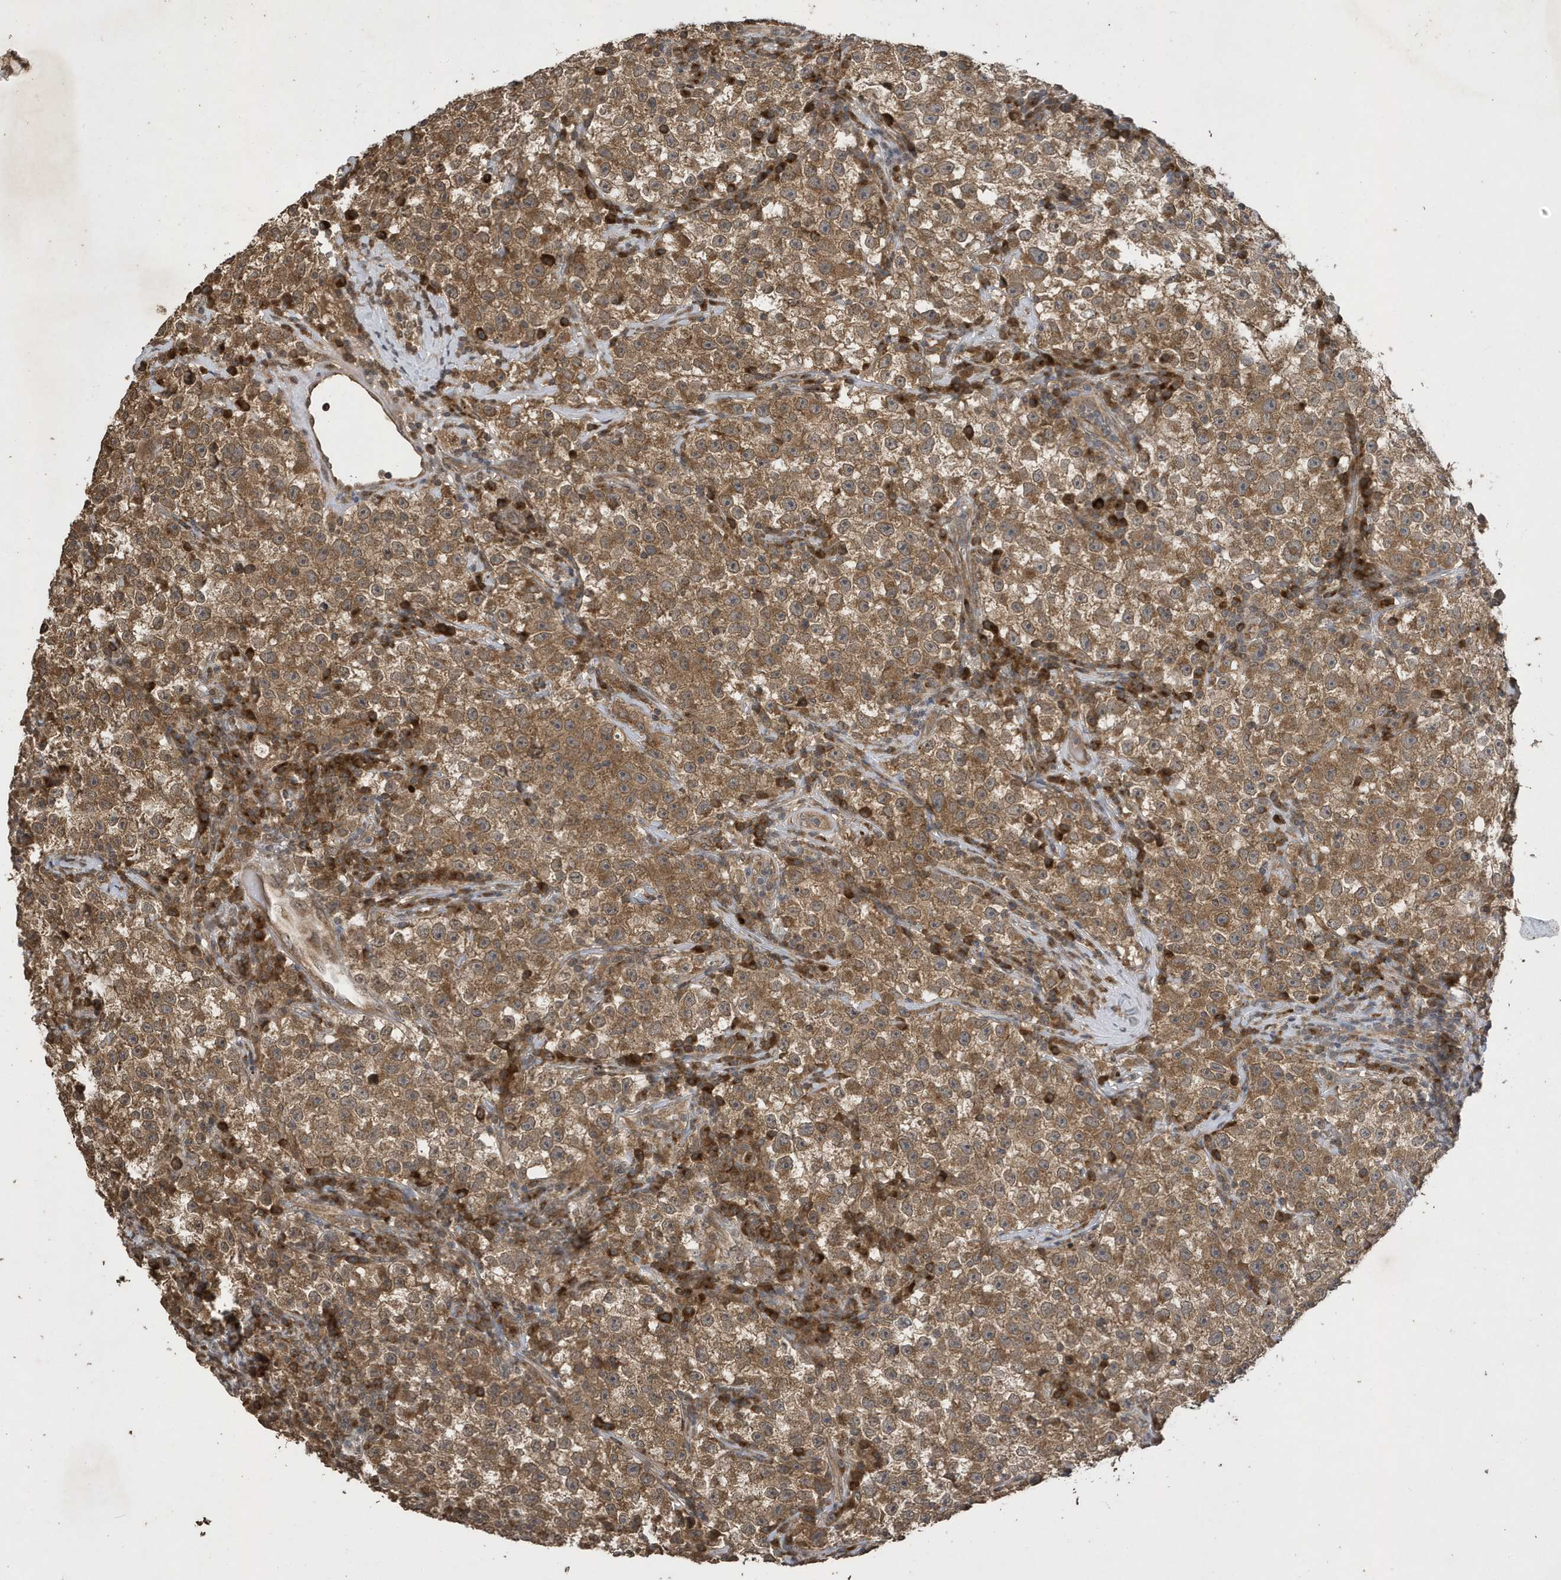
{"staining": {"intensity": "moderate", "quantity": ">75%", "location": "cytoplasmic/membranous"}, "tissue": "testis cancer", "cell_type": "Tumor cells", "image_type": "cancer", "snomed": [{"axis": "morphology", "description": "Seminoma, NOS"}, {"axis": "topography", "description": "Testis"}], "caption": "Human seminoma (testis) stained with a brown dye reveals moderate cytoplasmic/membranous positive staining in approximately >75% of tumor cells.", "gene": "STX10", "patient": {"sex": "male", "age": 22}}